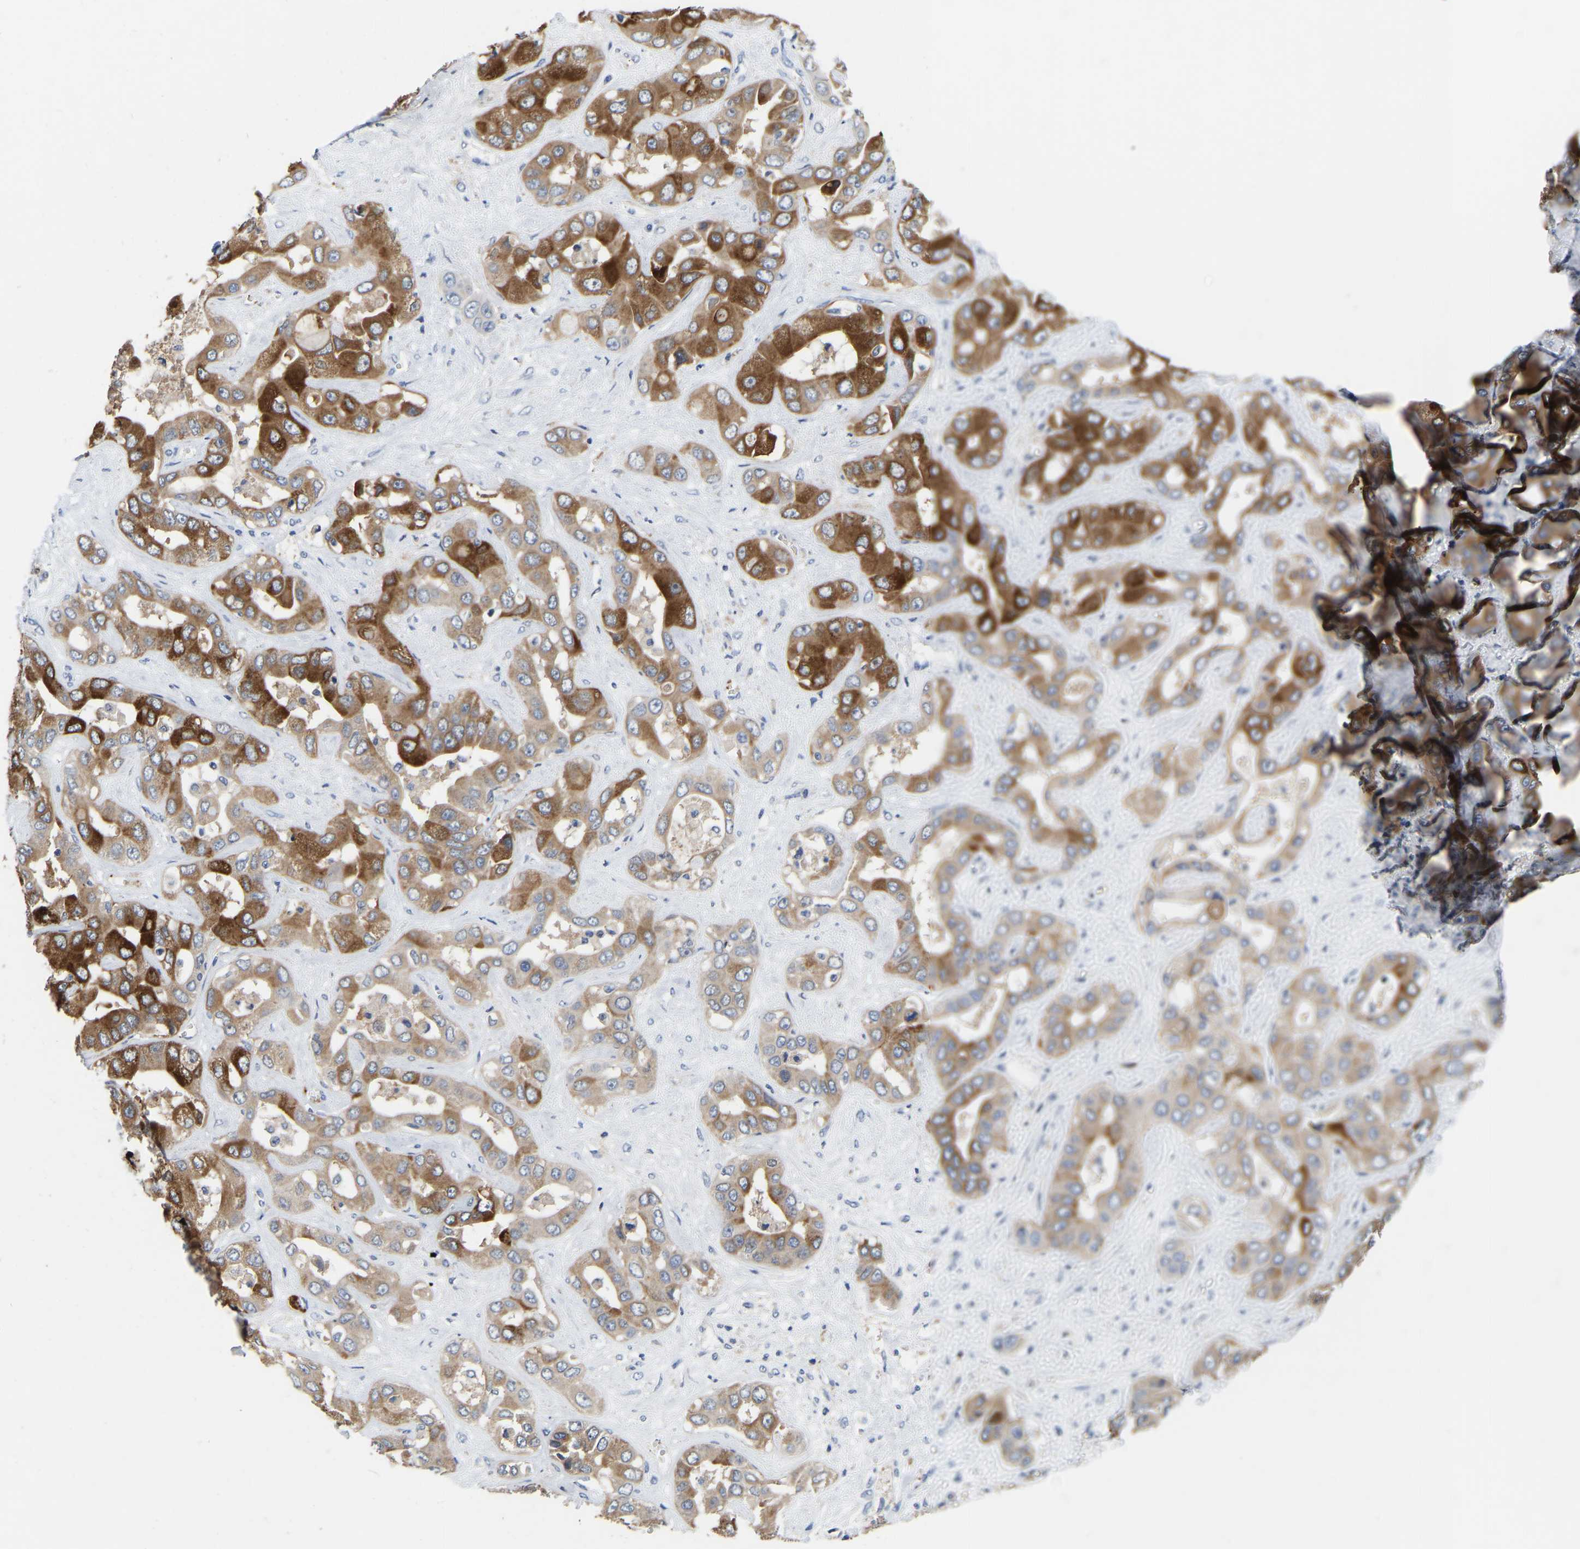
{"staining": {"intensity": "moderate", "quantity": ">75%", "location": "cytoplasmic/membranous"}, "tissue": "liver cancer", "cell_type": "Tumor cells", "image_type": "cancer", "snomed": [{"axis": "morphology", "description": "Cholangiocarcinoma"}, {"axis": "topography", "description": "Liver"}], "caption": "About >75% of tumor cells in human liver cancer (cholangiocarcinoma) exhibit moderate cytoplasmic/membranous protein expression as visualized by brown immunohistochemical staining.", "gene": "RAB27B", "patient": {"sex": "female", "age": 52}}